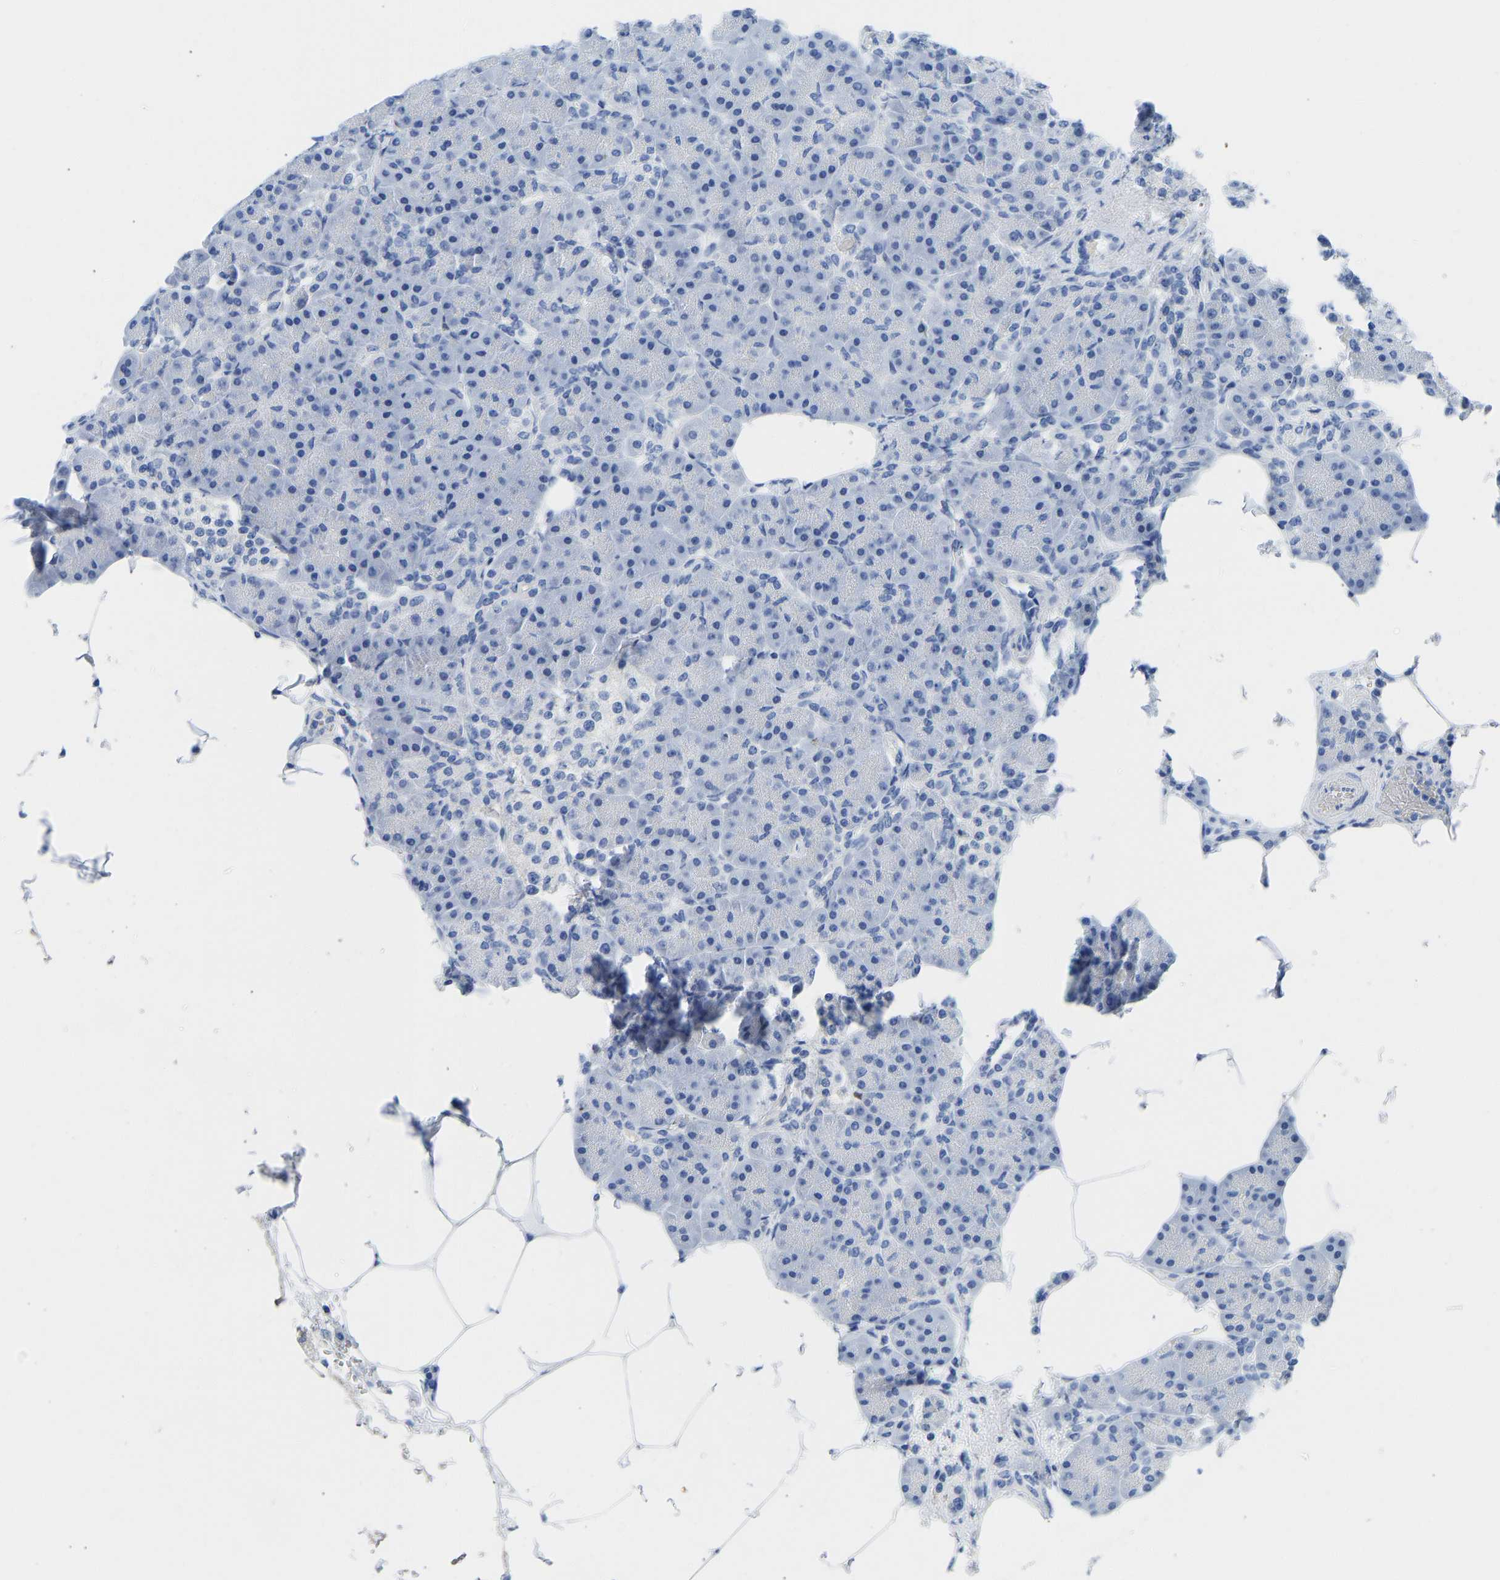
{"staining": {"intensity": "negative", "quantity": "none", "location": "none"}, "tissue": "pancreas", "cell_type": "Exocrine glandular cells", "image_type": "normal", "snomed": [{"axis": "morphology", "description": "Normal tissue, NOS"}, {"axis": "topography", "description": "Pancreas"}], "caption": "Human pancreas stained for a protein using IHC reveals no staining in exocrine glandular cells.", "gene": "NKAIN3", "patient": {"sex": "female", "age": 70}}